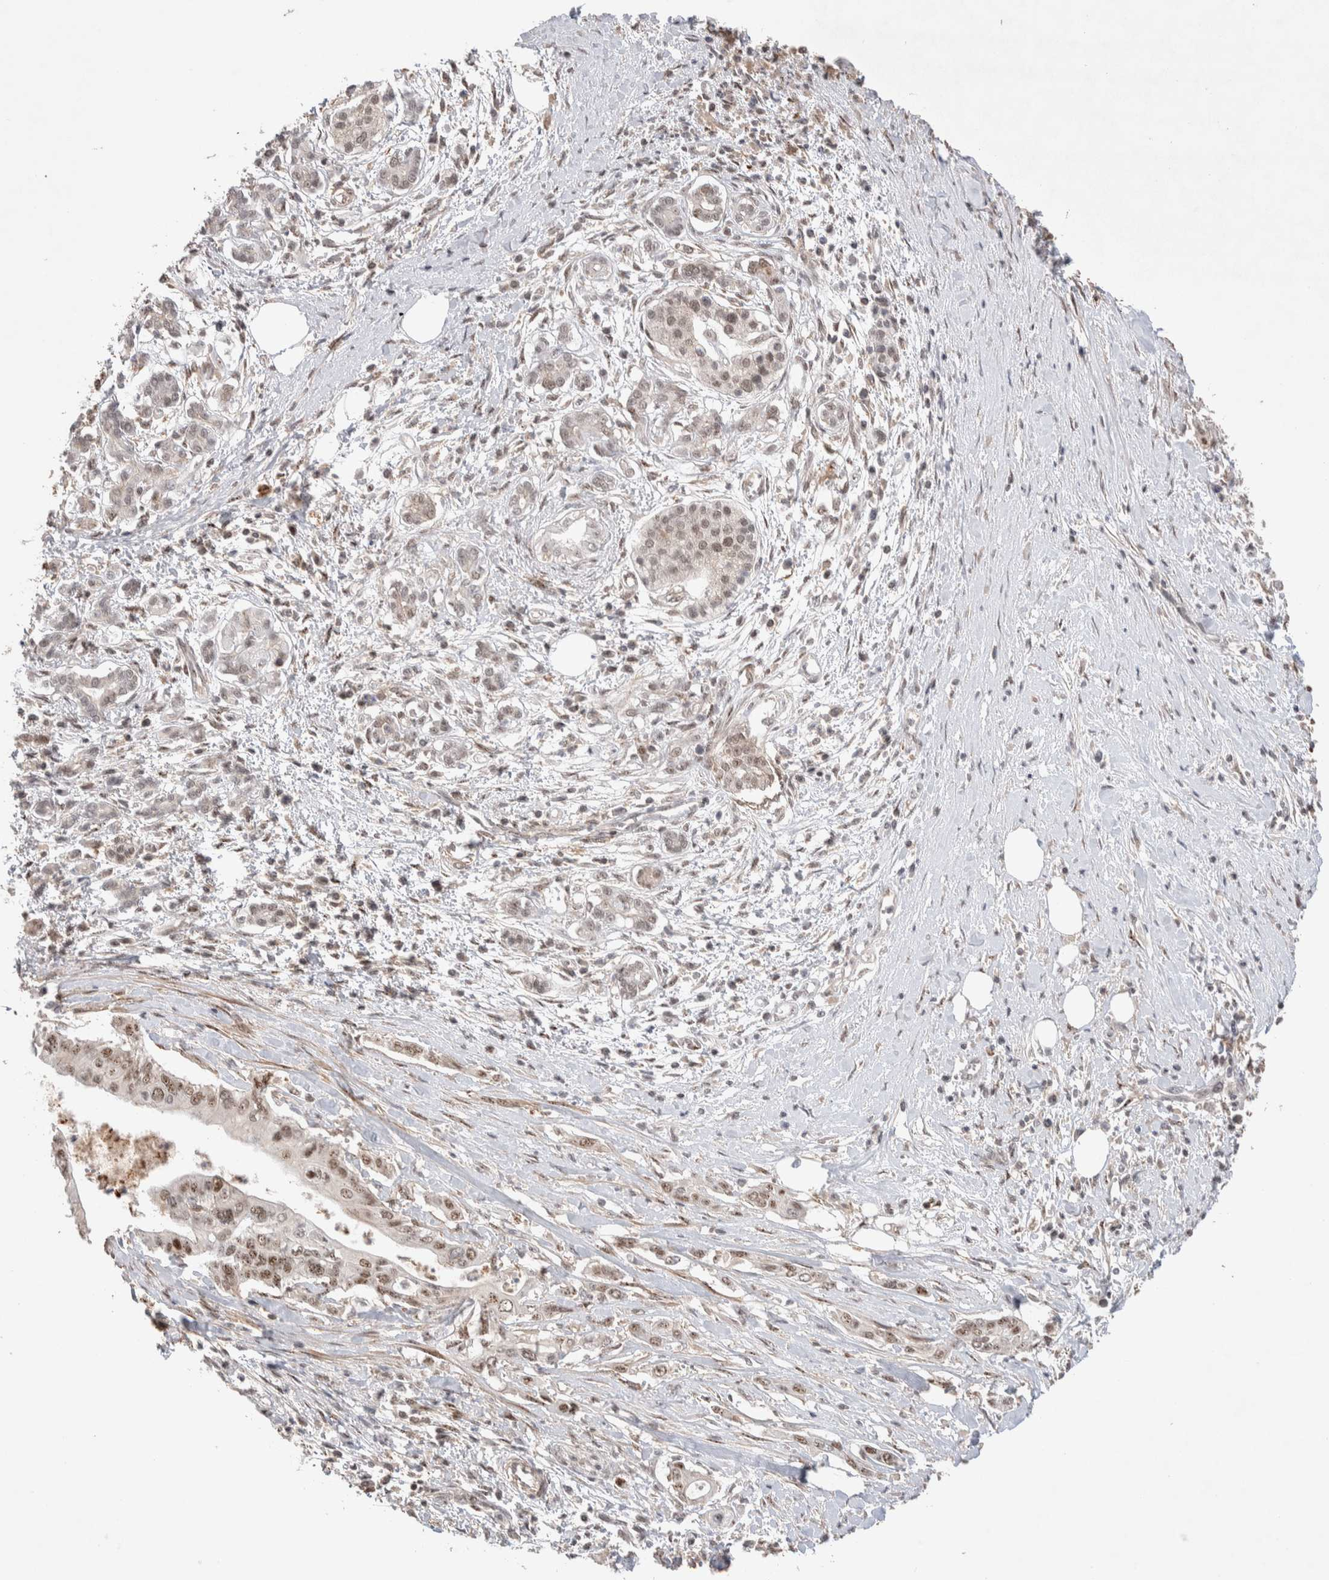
{"staining": {"intensity": "weak", "quantity": ">75%", "location": "nuclear"}, "tissue": "pancreatic cancer", "cell_type": "Tumor cells", "image_type": "cancer", "snomed": [{"axis": "morphology", "description": "Adenocarcinoma, NOS"}, {"axis": "topography", "description": "Pancreas"}], "caption": "High-power microscopy captured an immunohistochemistry (IHC) photomicrograph of pancreatic adenocarcinoma, revealing weak nuclear expression in approximately >75% of tumor cells.", "gene": "ZNF704", "patient": {"sex": "male", "age": 58}}